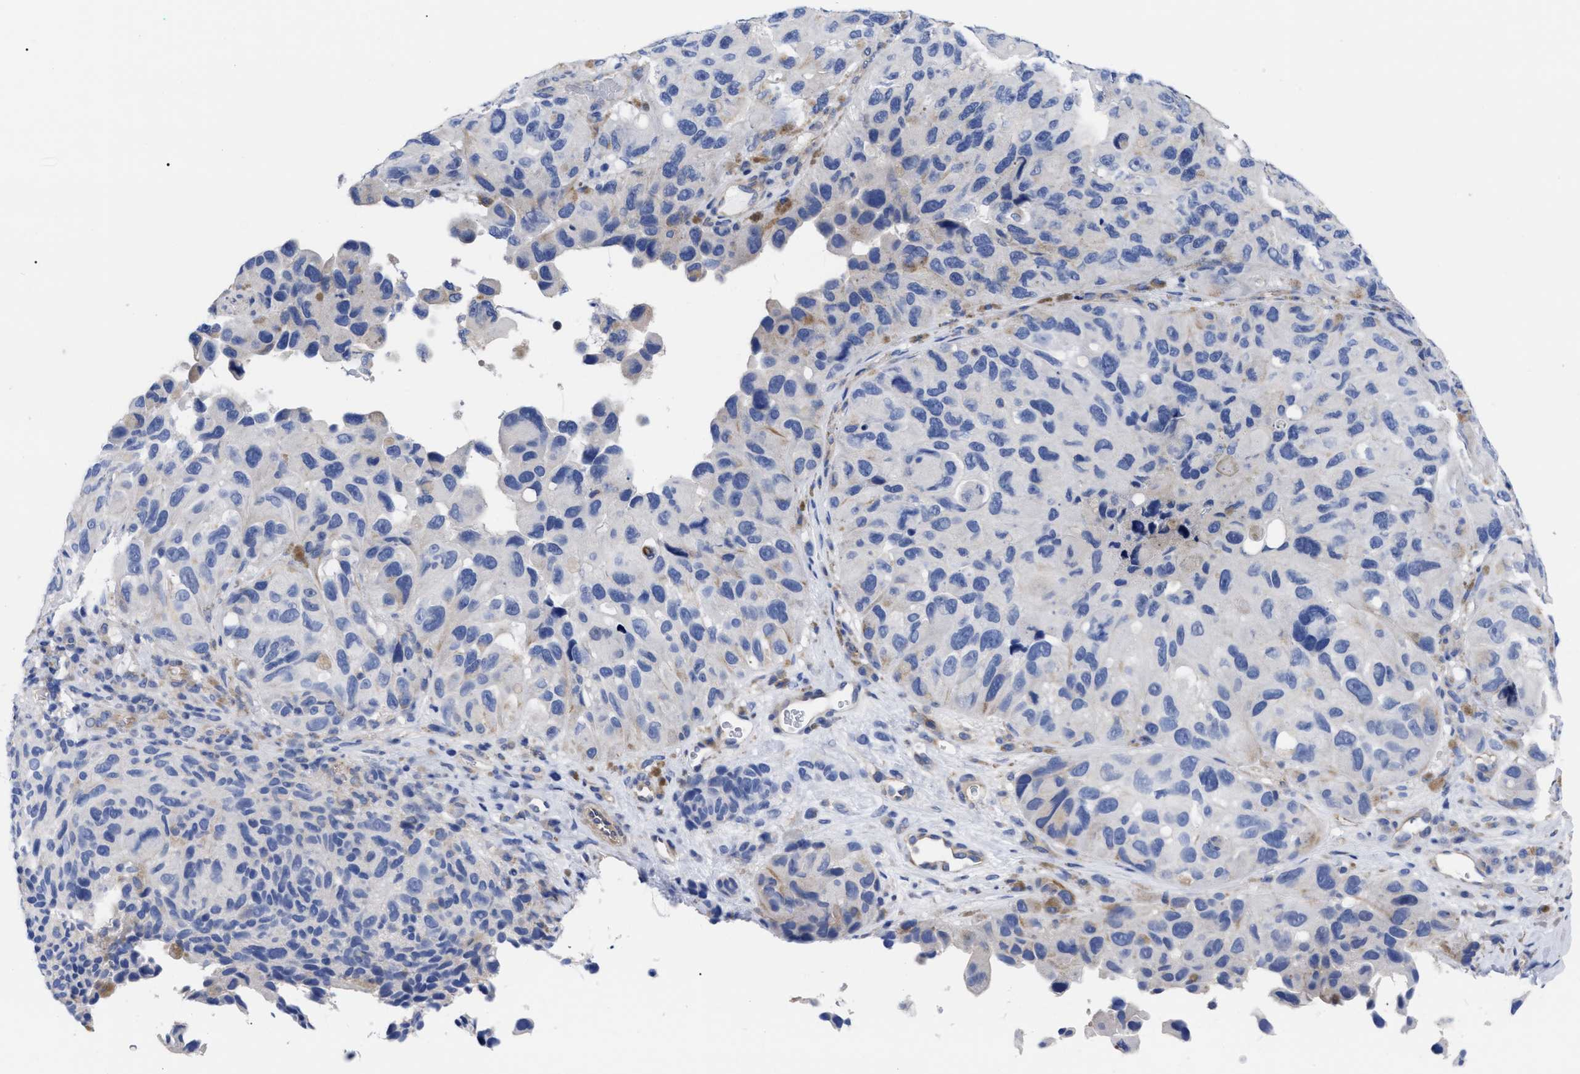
{"staining": {"intensity": "negative", "quantity": "none", "location": "none"}, "tissue": "melanoma", "cell_type": "Tumor cells", "image_type": "cancer", "snomed": [{"axis": "morphology", "description": "Malignant melanoma, NOS"}, {"axis": "topography", "description": "Skin"}], "caption": "The photomicrograph exhibits no significant positivity in tumor cells of malignant melanoma. Nuclei are stained in blue.", "gene": "IRAG2", "patient": {"sex": "female", "age": 73}}